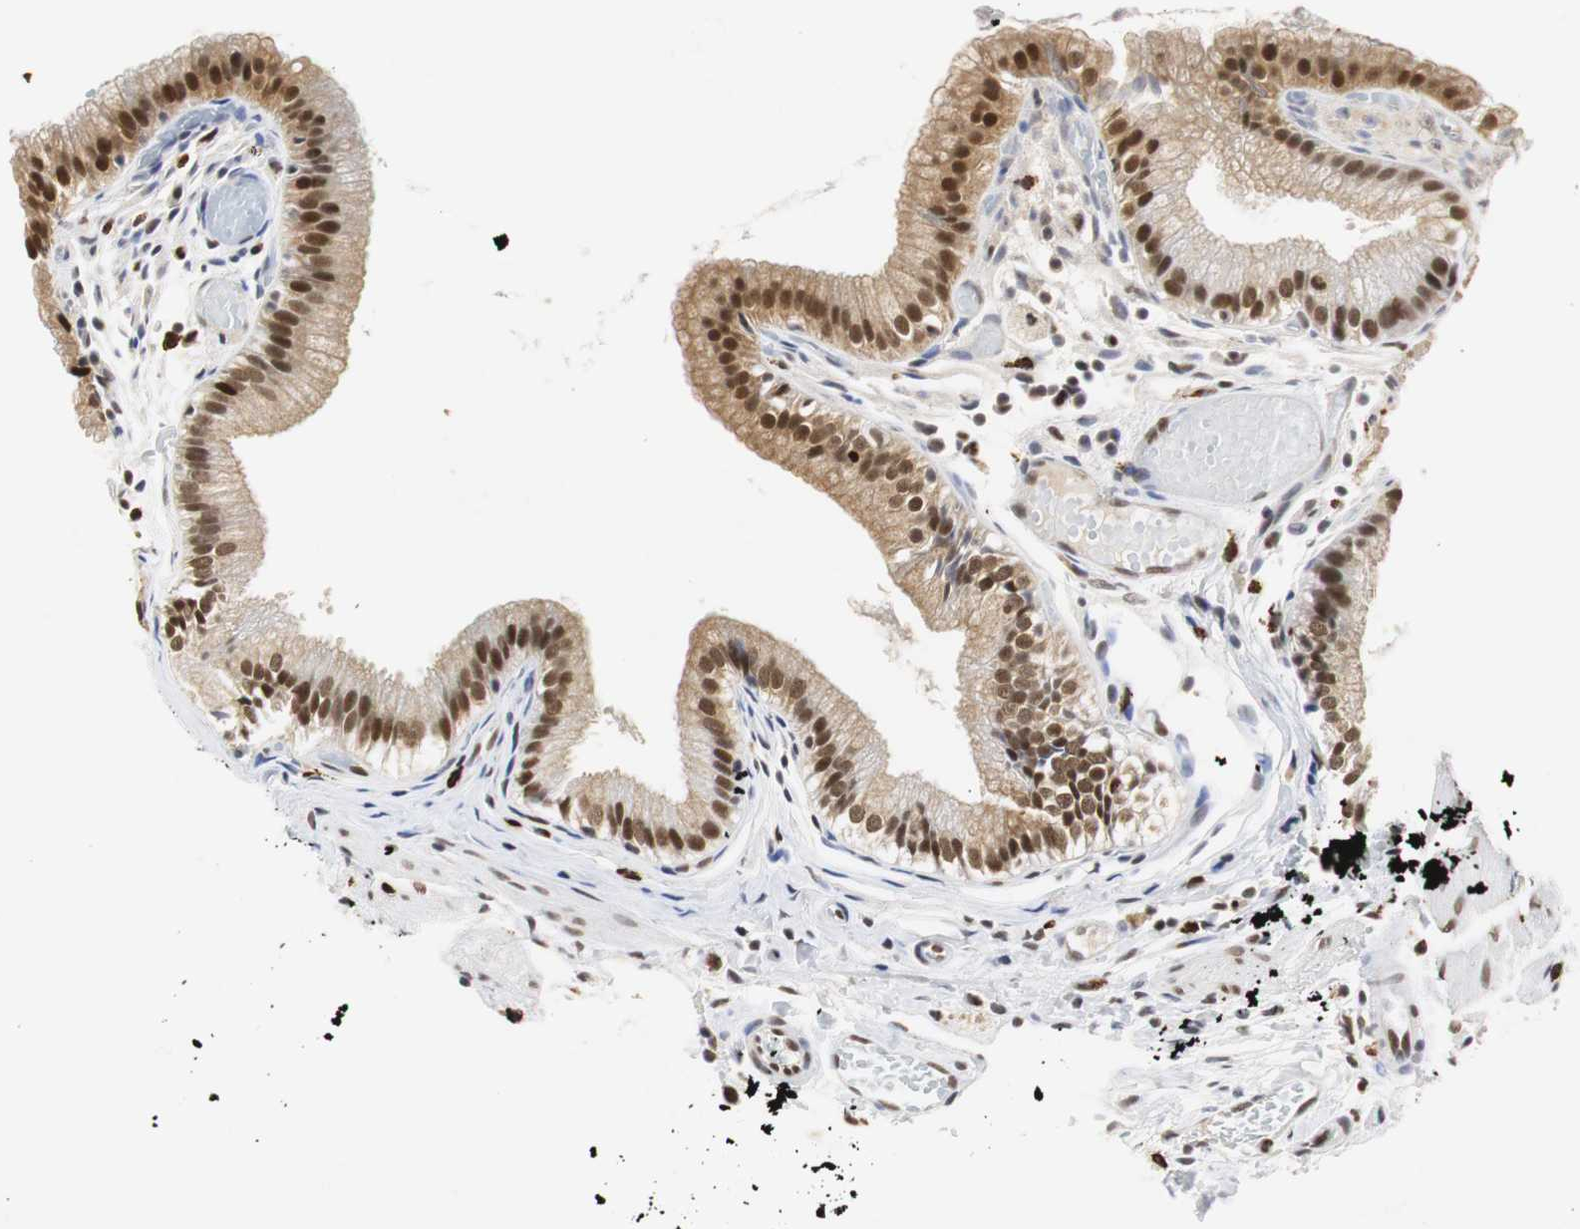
{"staining": {"intensity": "strong", "quantity": ">75%", "location": "cytoplasmic/membranous,nuclear"}, "tissue": "gallbladder", "cell_type": "Glandular cells", "image_type": "normal", "snomed": [{"axis": "morphology", "description": "Normal tissue, NOS"}, {"axis": "topography", "description": "Gallbladder"}], "caption": "An IHC micrograph of benign tissue is shown. Protein staining in brown labels strong cytoplasmic/membranous,nuclear positivity in gallbladder within glandular cells.", "gene": "ZFC3H1", "patient": {"sex": "female", "age": 26}}